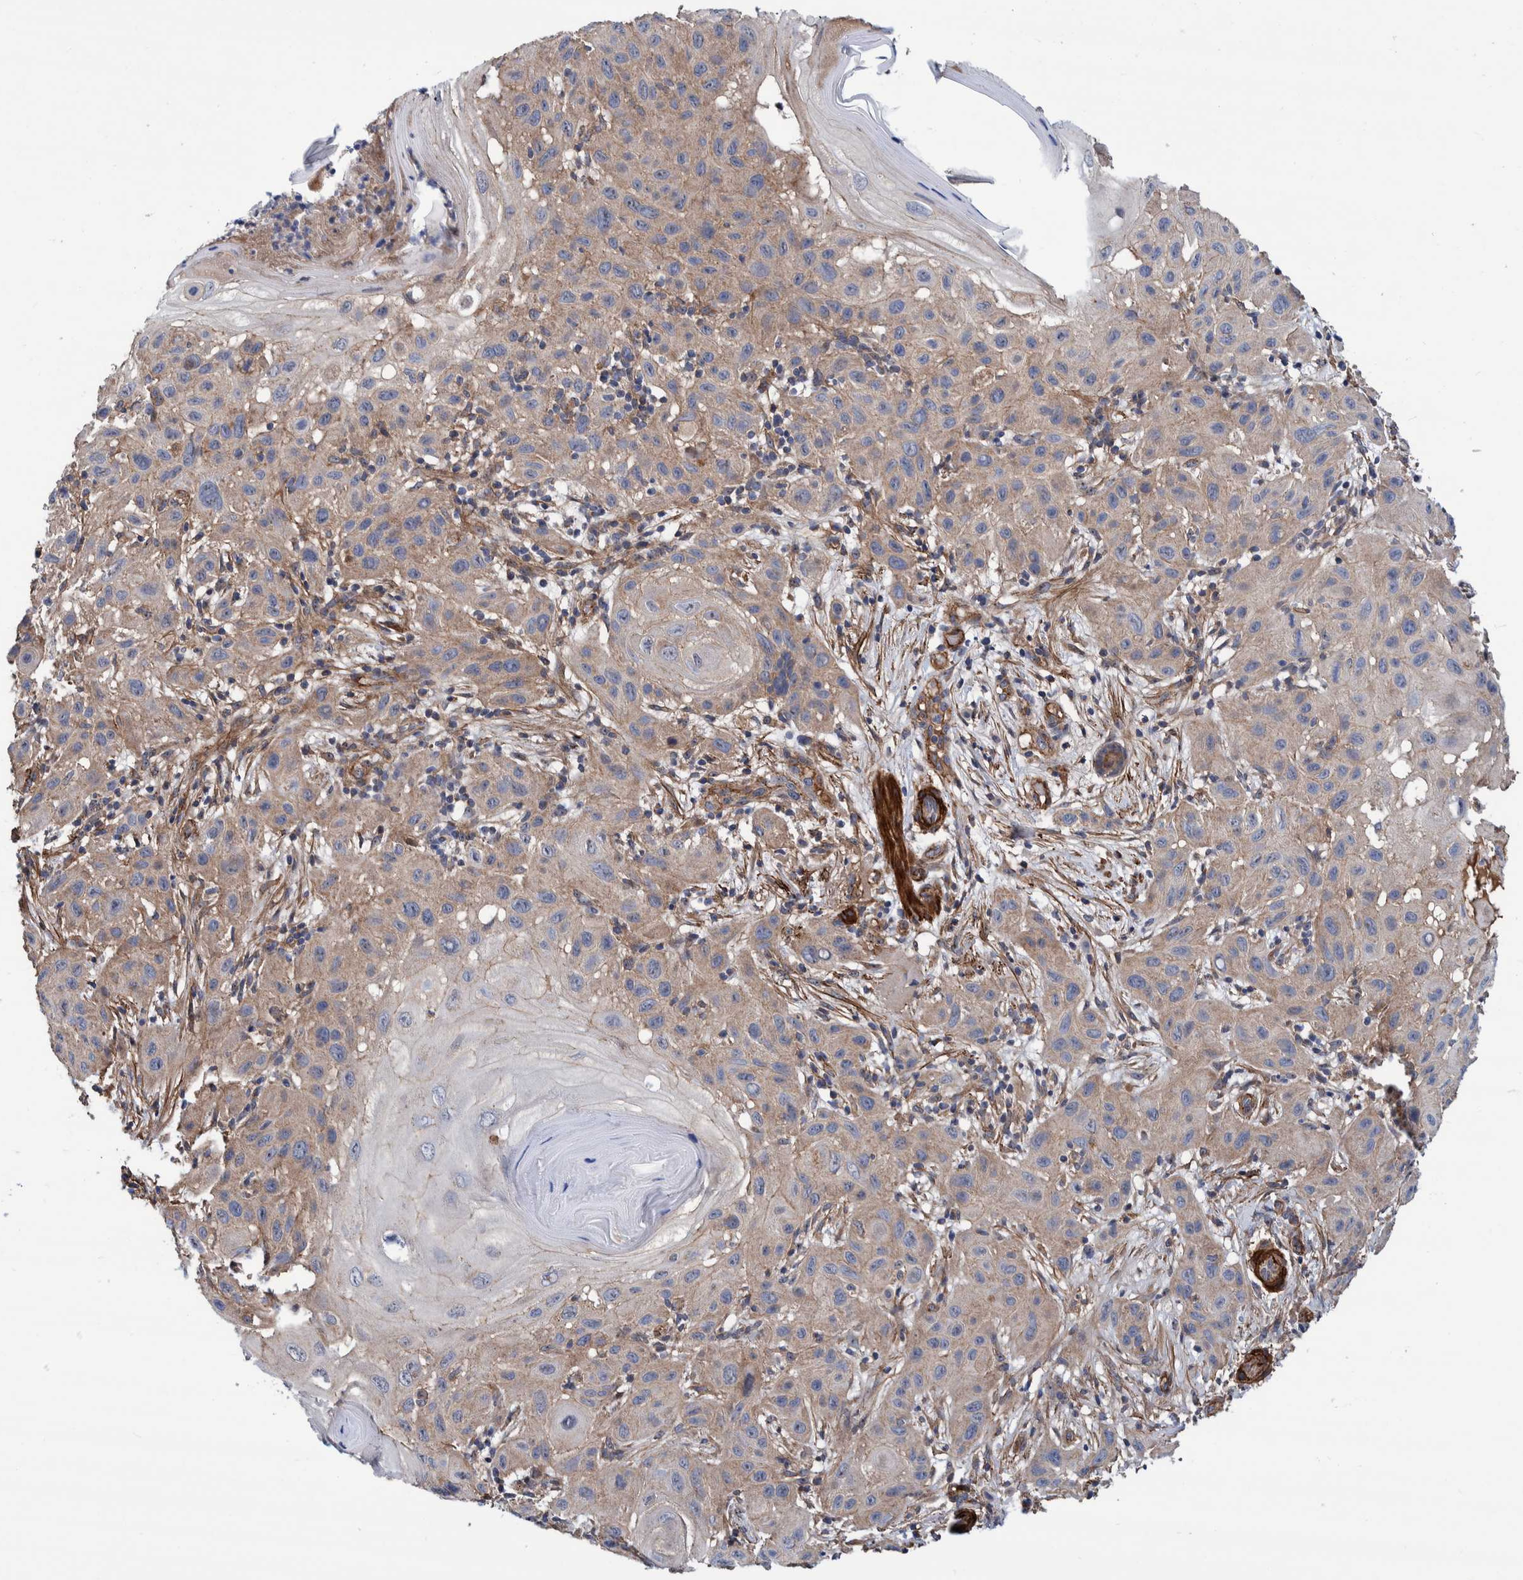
{"staining": {"intensity": "moderate", "quantity": ">75%", "location": "cytoplasmic/membranous"}, "tissue": "skin cancer", "cell_type": "Tumor cells", "image_type": "cancer", "snomed": [{"axis": "morphology", "description": "Squamous cell carcinoma, NOS"}, {"axis": "topography", "description": "Skin"}], "caption": "The immunohistochemical stain shows moderate cytoplasmic/membranous expression in tumor cells of skin cancer (squamous cell carcinoma) tissue.", "gene": "SLC25A10", "patient": {"sex": "female", "age": 96}}